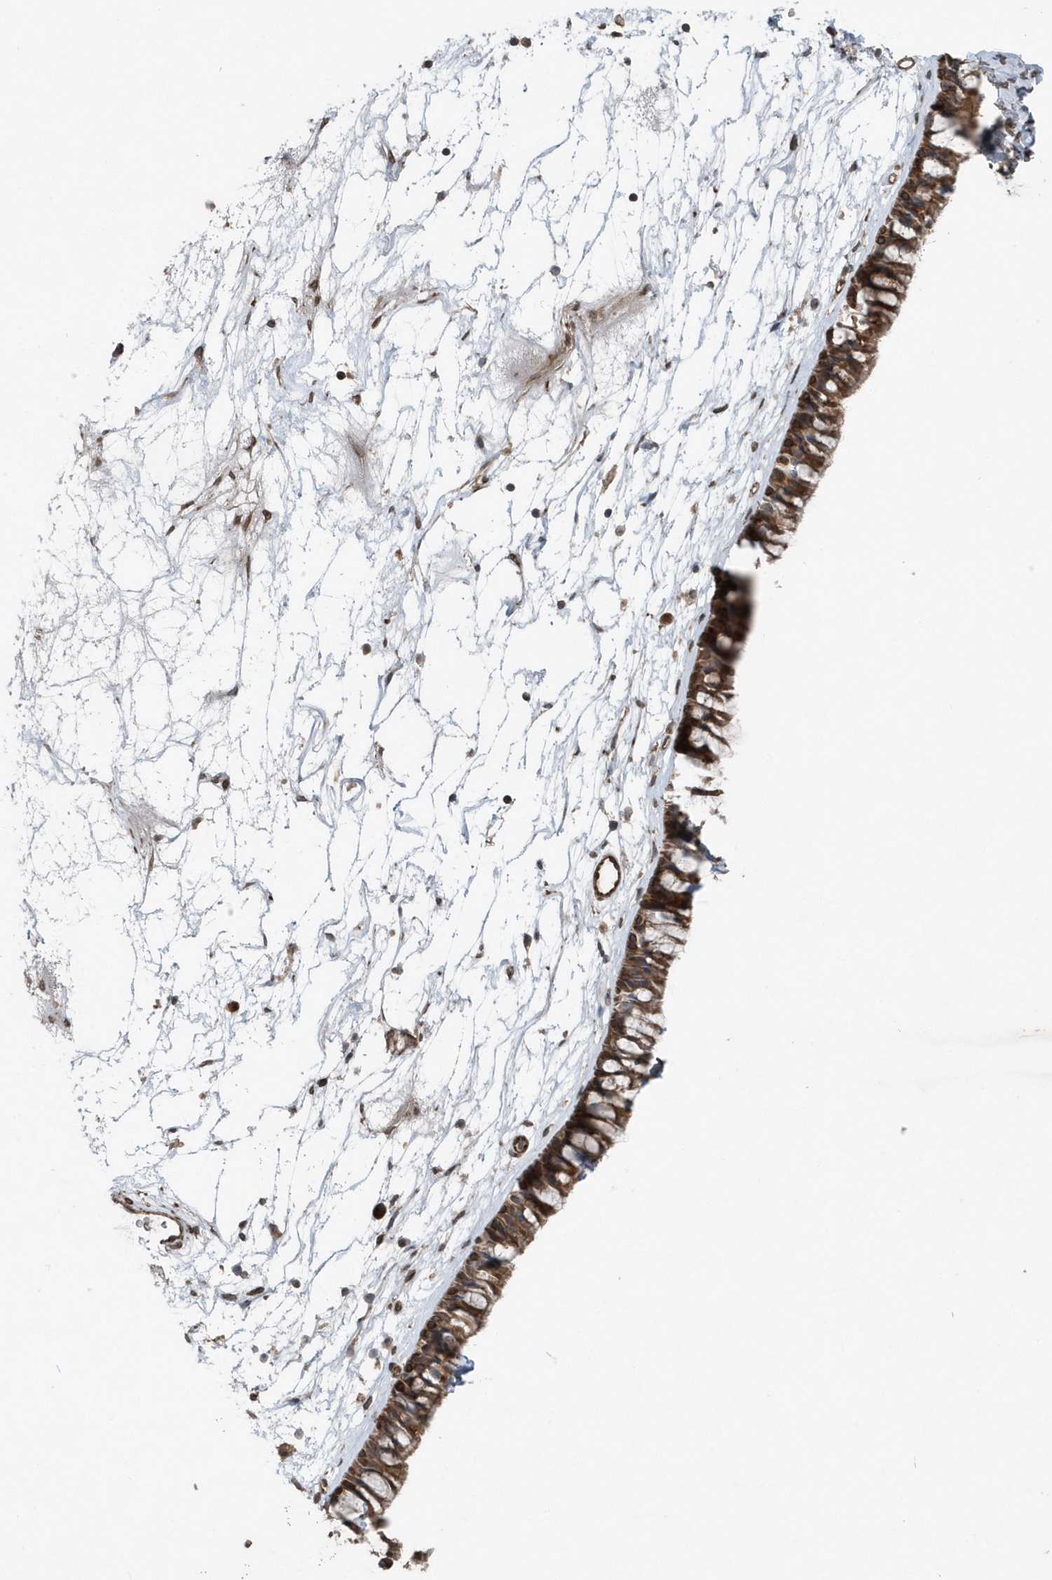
{"staining": {"intensity": "moderate", "quantity": ">75%", "location": "cytoplasmic/membranous"}, "tissue": "nasopharynx", "cell_type": "Respiratory epithelial cells", "image_type": "normal", "snomed": [{"axis": "morphology", "description": "Normal tissue, NOS"}, {"axis": "topography", "description": "Nasopharynx"}], "caption": "Immunohistochemical staining of benign human nasopharynx demonstrates moderate cytoplasmic/membranous protein positivity in about >75% of respiratory epithelial cells. Nuclei are stained in blue.", "gene": "MCC", "patient": {"sex": "male", "age": 64}}